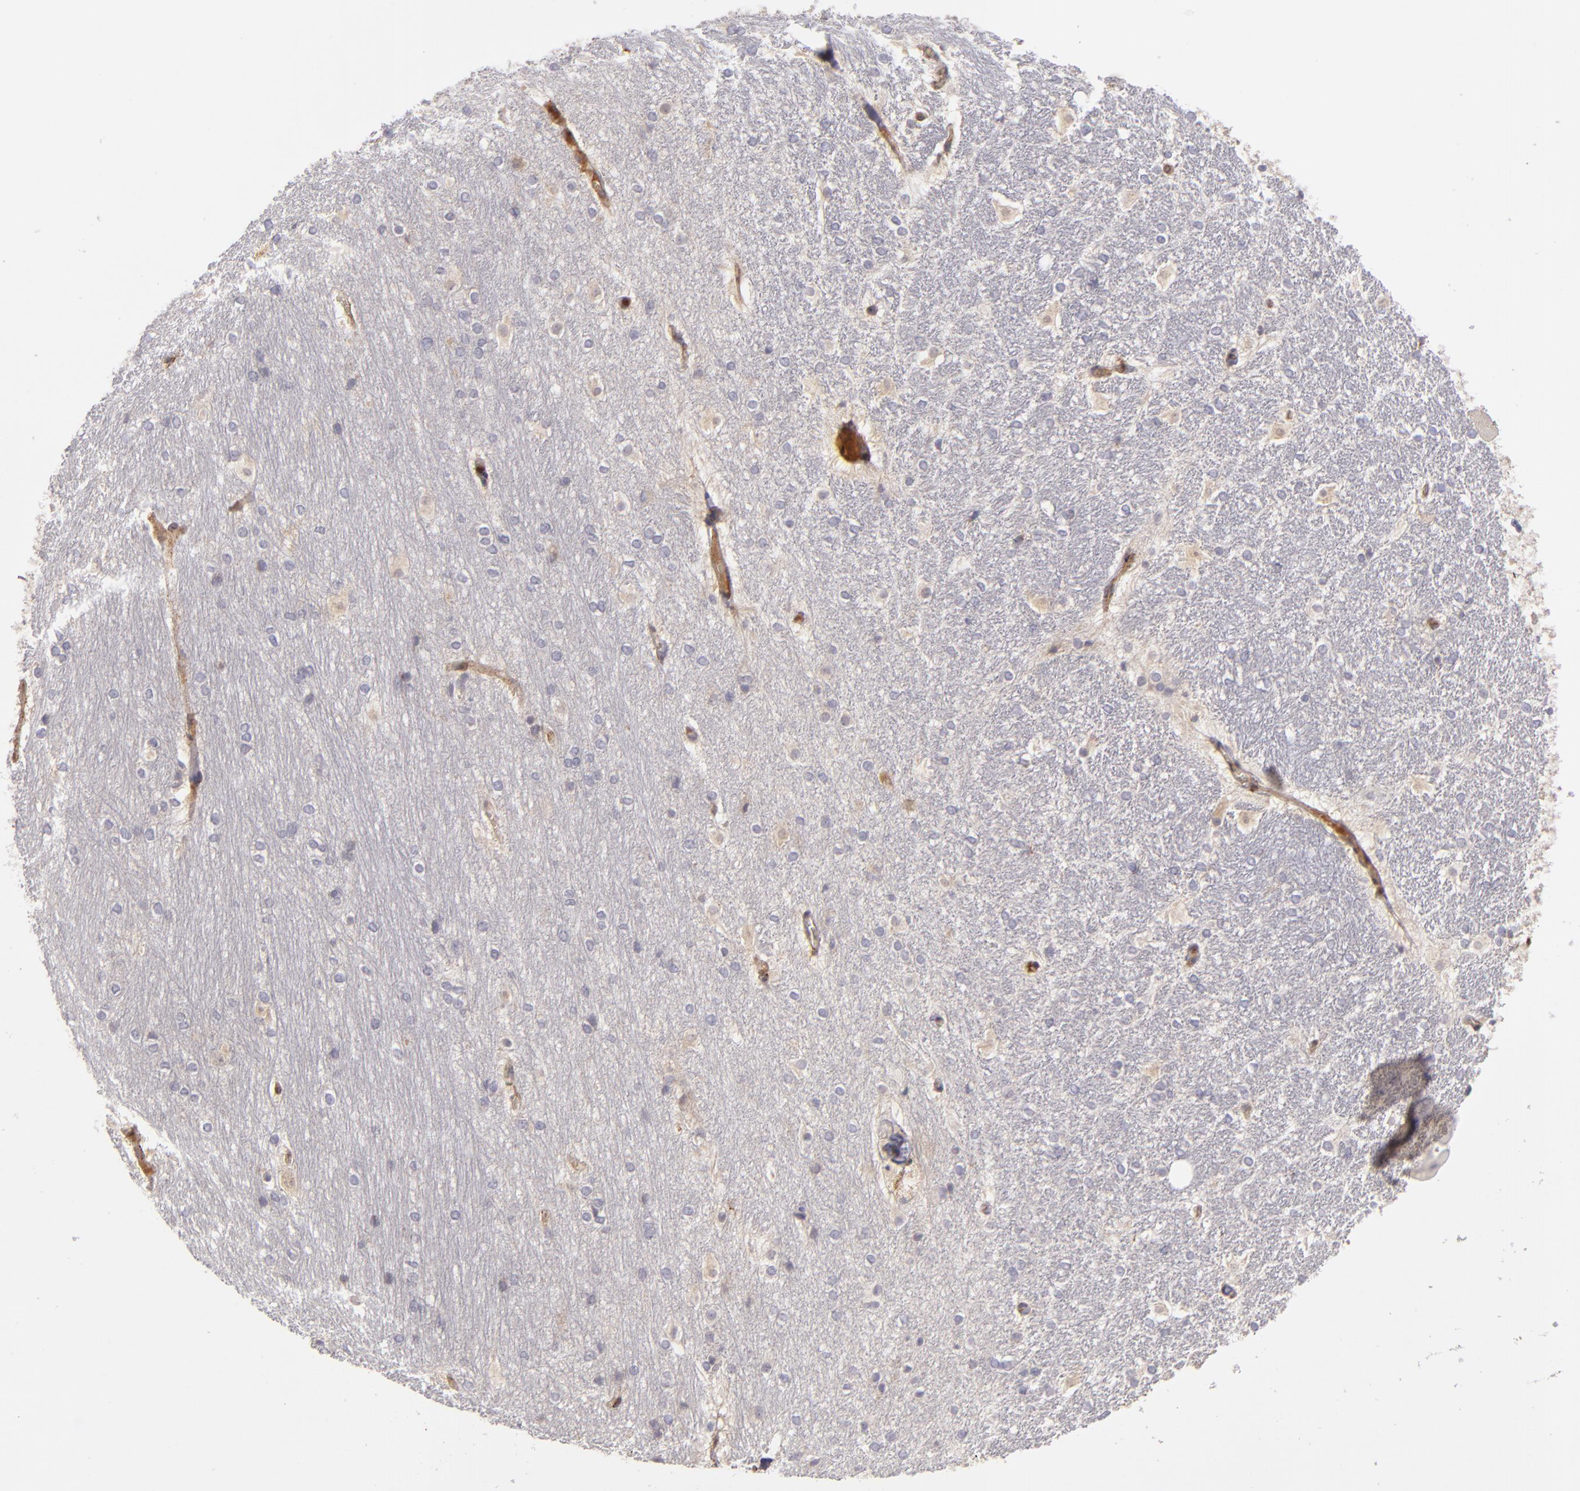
{"staining": {"intensity": "moderate", "quantity": "<25%", "location": "cytoplasmic/membranous"}, "tissue": "hippocampus", "cell_type": "Glial cells", "image_type": "normal", "snomed": [{"axis": "morphology", "description": "Normal tissue, NOS"}, {"axis": "topography", "description": "Hippocampus"}], "caption": "Unremarkable hippocampus demonstrates moderate cytoplasmic/membranous expression in about <25% of glial cells.", "gene": "CFB", "patient": {"sex": "female", "age": 19}}